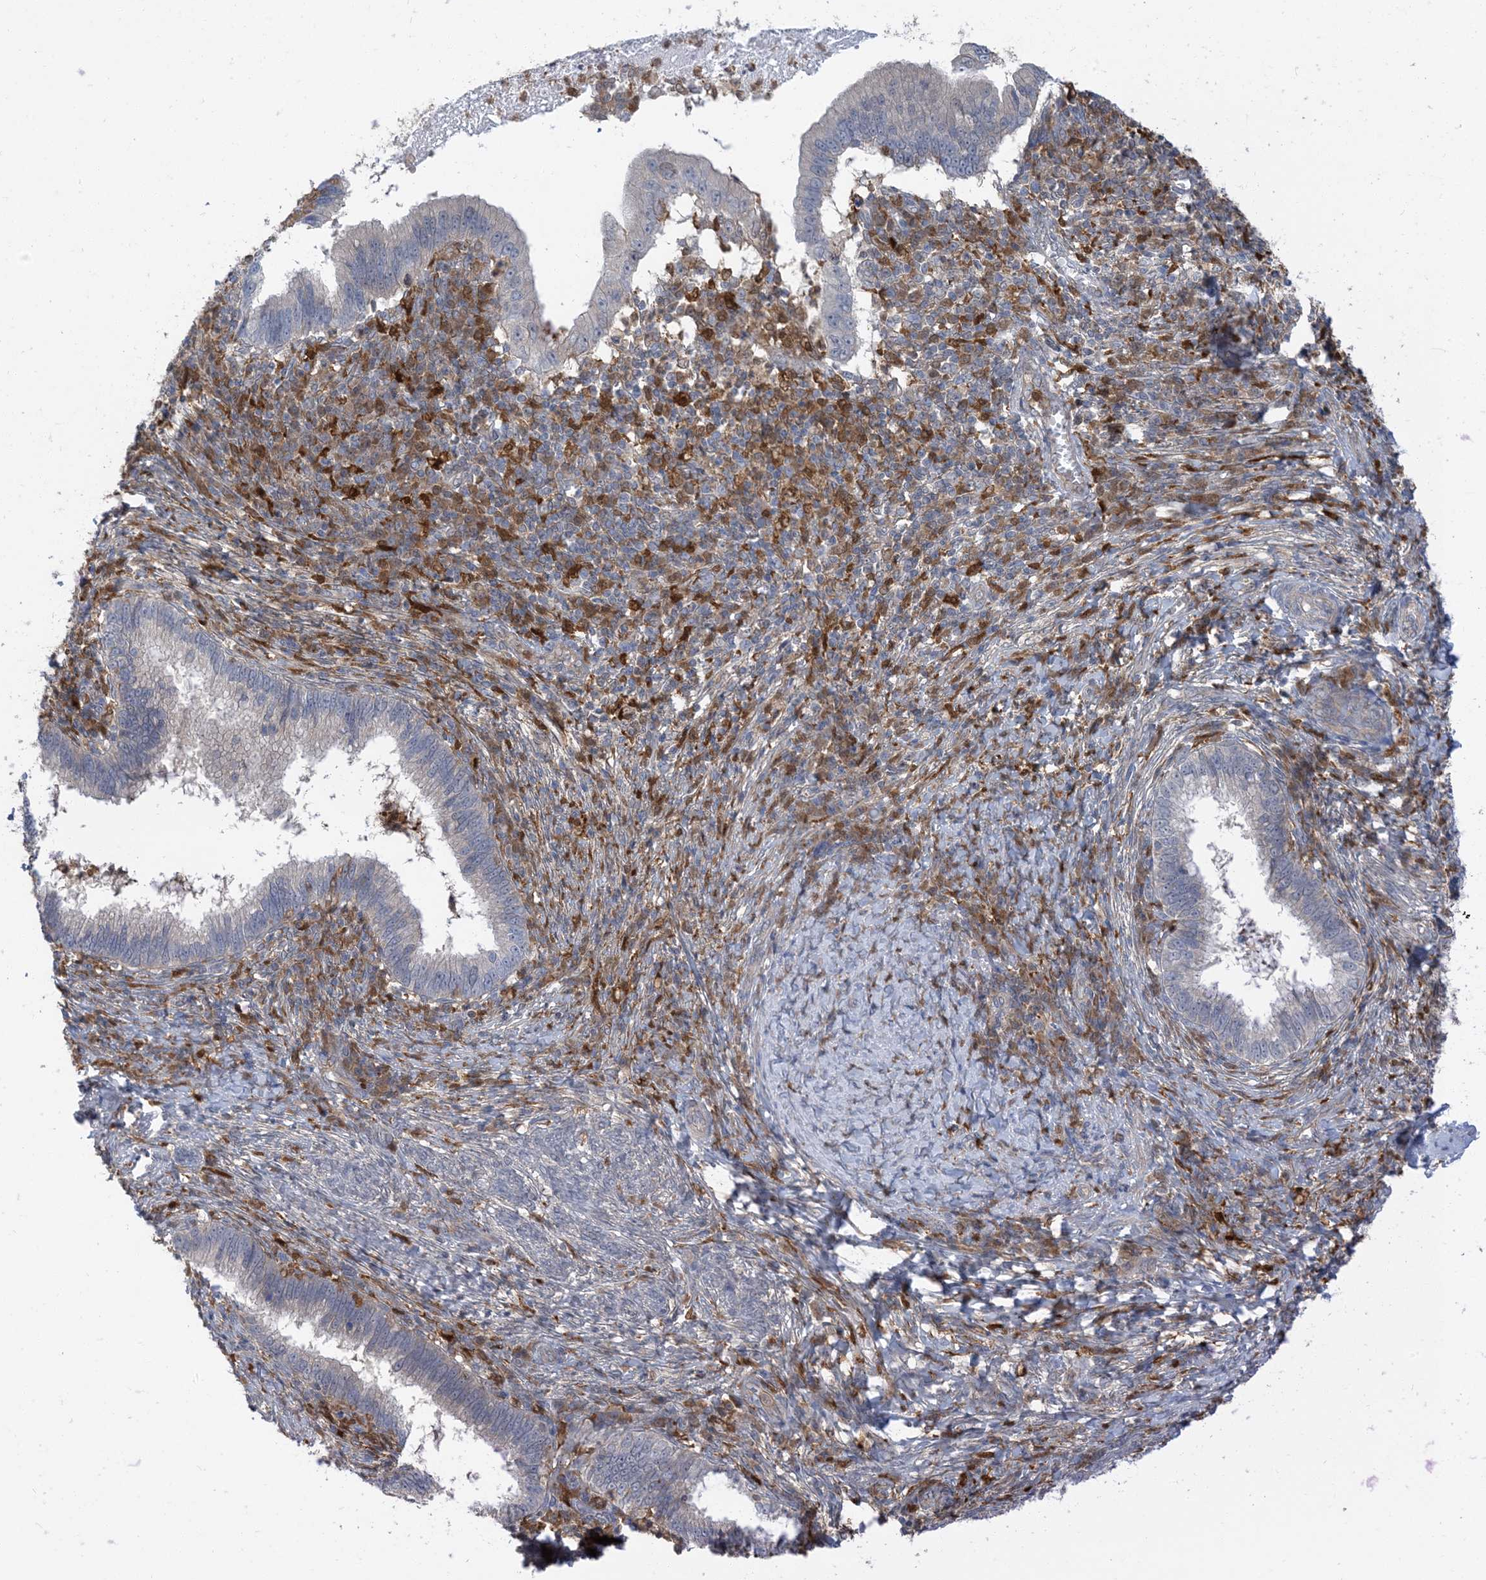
{"staining": {"intensity": "negative", "quantity": "none", "location": "none"}, "tissue": "cervical cancer", "cell_type": "Tumor cells", "image_type": "cancer", "snomed": [{"axis": "morphology", "description": "Adenocarcinoma, NOS"}, {"axis": "topography", "description": "Cervix"}], "caption": "A high-resolution micrograph shows immunohistochemistry (IHC) staining of cervical cancer, which displays no significant expression in tumor cells.", "gene": "NAGK", "patient": {"sex": "female", "age": 36}}